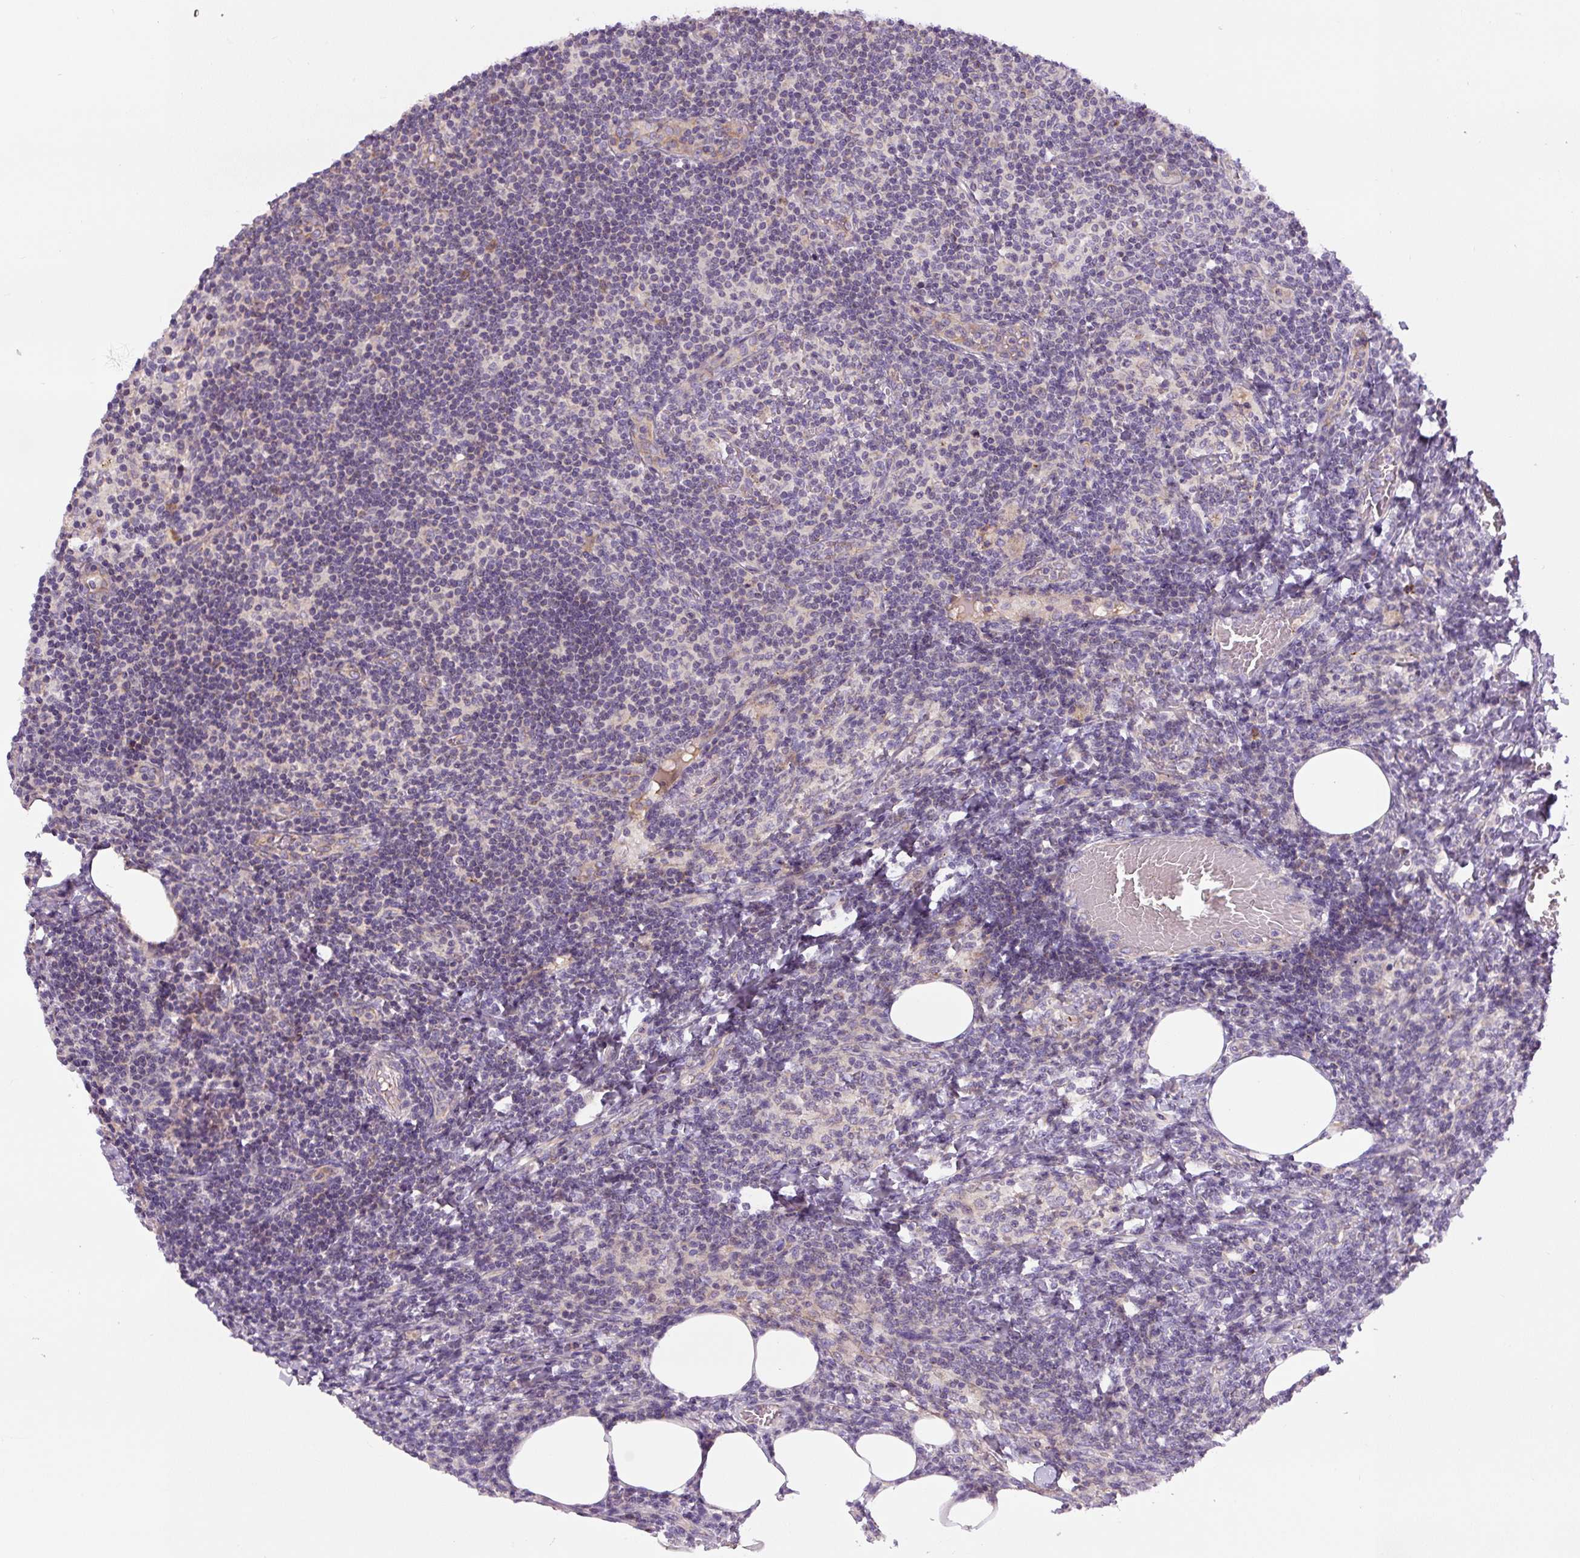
{"staining": {"intensity": "negative", "quantity": "none", "location": "none"}, "tissue": "lymph node", "cell_type": "Germinal center cells", "image_type": "normal", "snomed": [{"axis": "morphology", "description": "Normal tissue, NOS"}, {"axis": "topography", "description": "Lymph node"}], "caption": "Immunohistochemistry image of unremarkable lymph node stained for a protein (brown), which demonstrates no positivity in germinal center cells. The staining was performed using DAB to visualize the protein expression in brown, while the nuclei were stained in blue with hematoxylin (Magnification: 20x).", "gene": "CCNI2", "patient": {"sex": "female", "age": 59}}